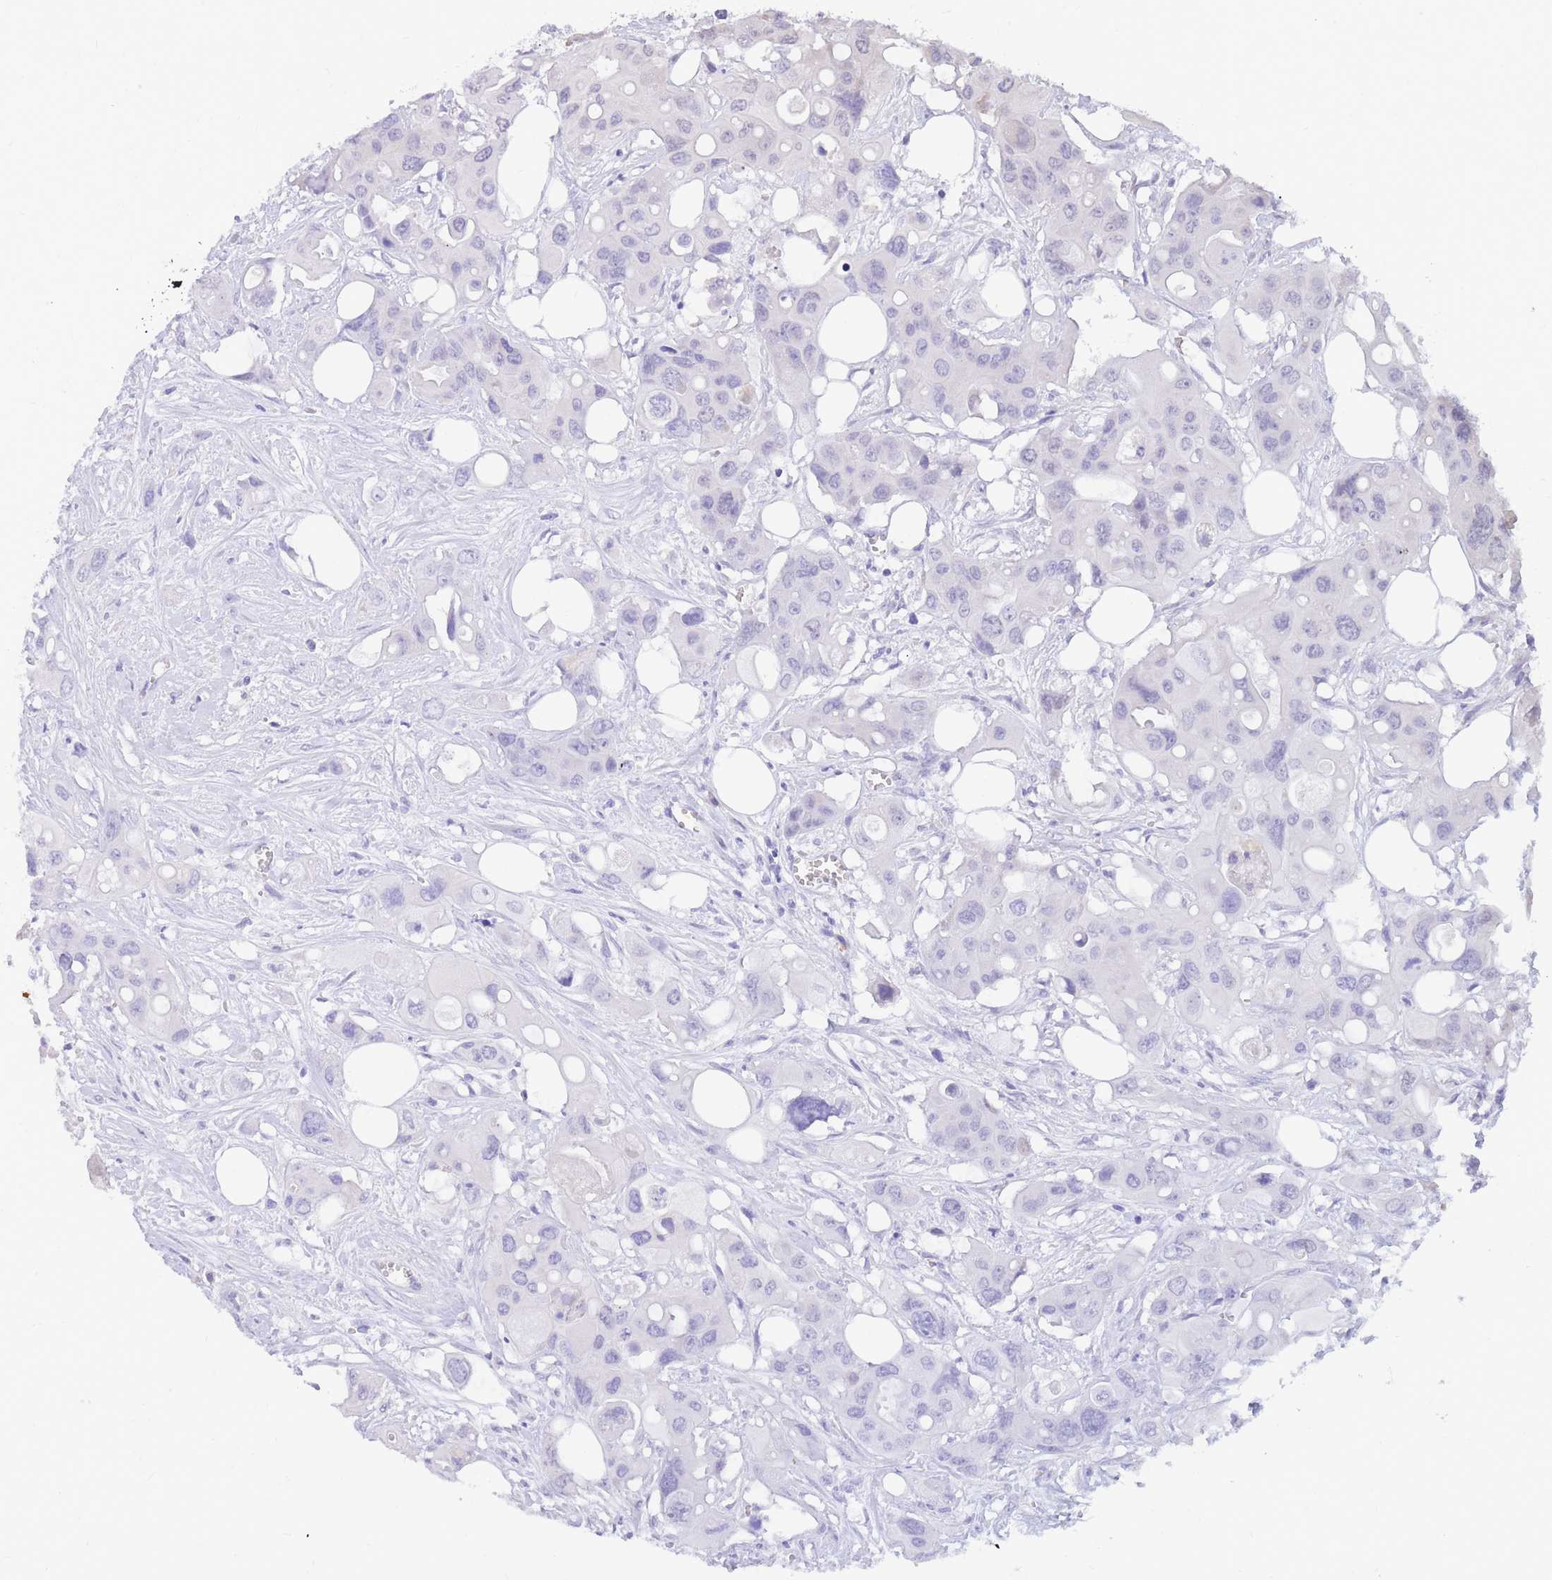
{"staining": {"intensity": "negative", "quantity": "none", "location": "none"}, "tissue": "colorectal cancer", "cell_type": "Tumor cells", "image_type": "cancer", "snomed": [{"axis": "morphology", "description": "Adenocarcinoma, NOS"}, {"axis": "topography", "description": "Colon"}], "caption": "The photomicrograph demonstrates no staining of tumor cells in adenocarcinoma (colorectal).", "gene": "SSUH2", "patient": {"sex": "male", "age": 77}}